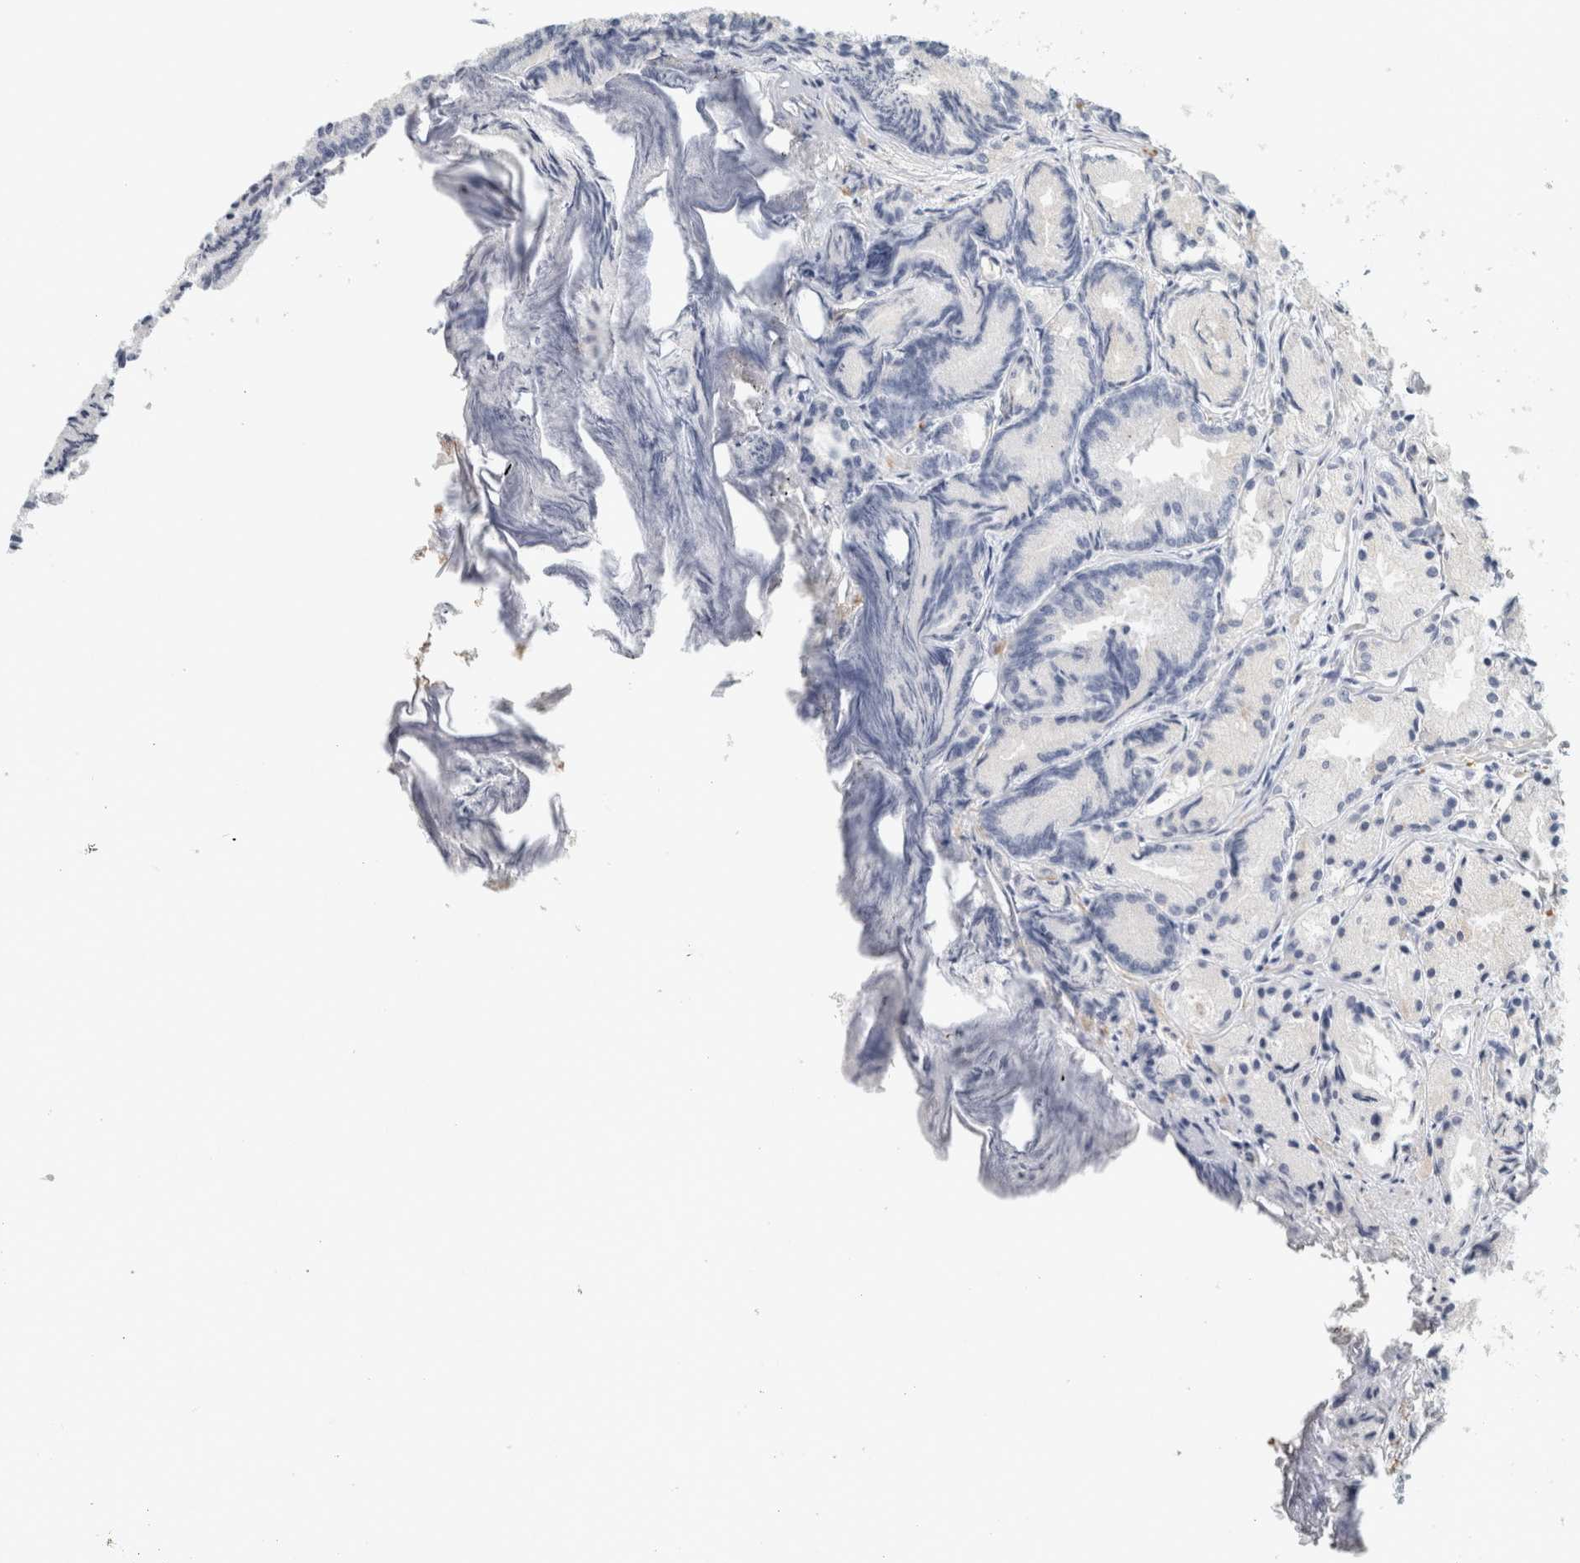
{"staining": {"intensity": "negative", "quantity": "none", "location": "none"}, "tissue": "prostate cancer", "cell_type": "Tumor cells", "image_type": "cancer", "snomed": [{"axis": "morphology", "description": "Adenocarcinoma, Low grade"}, {"axis": "topography", "description": "Prostate"}], "caption": "Tumor cells are negative for brown protein staining in prostate cancer (low-grade adenocarcinoma).", "gene": "CD36", "patient": {"sex": "male", "age": 72}}